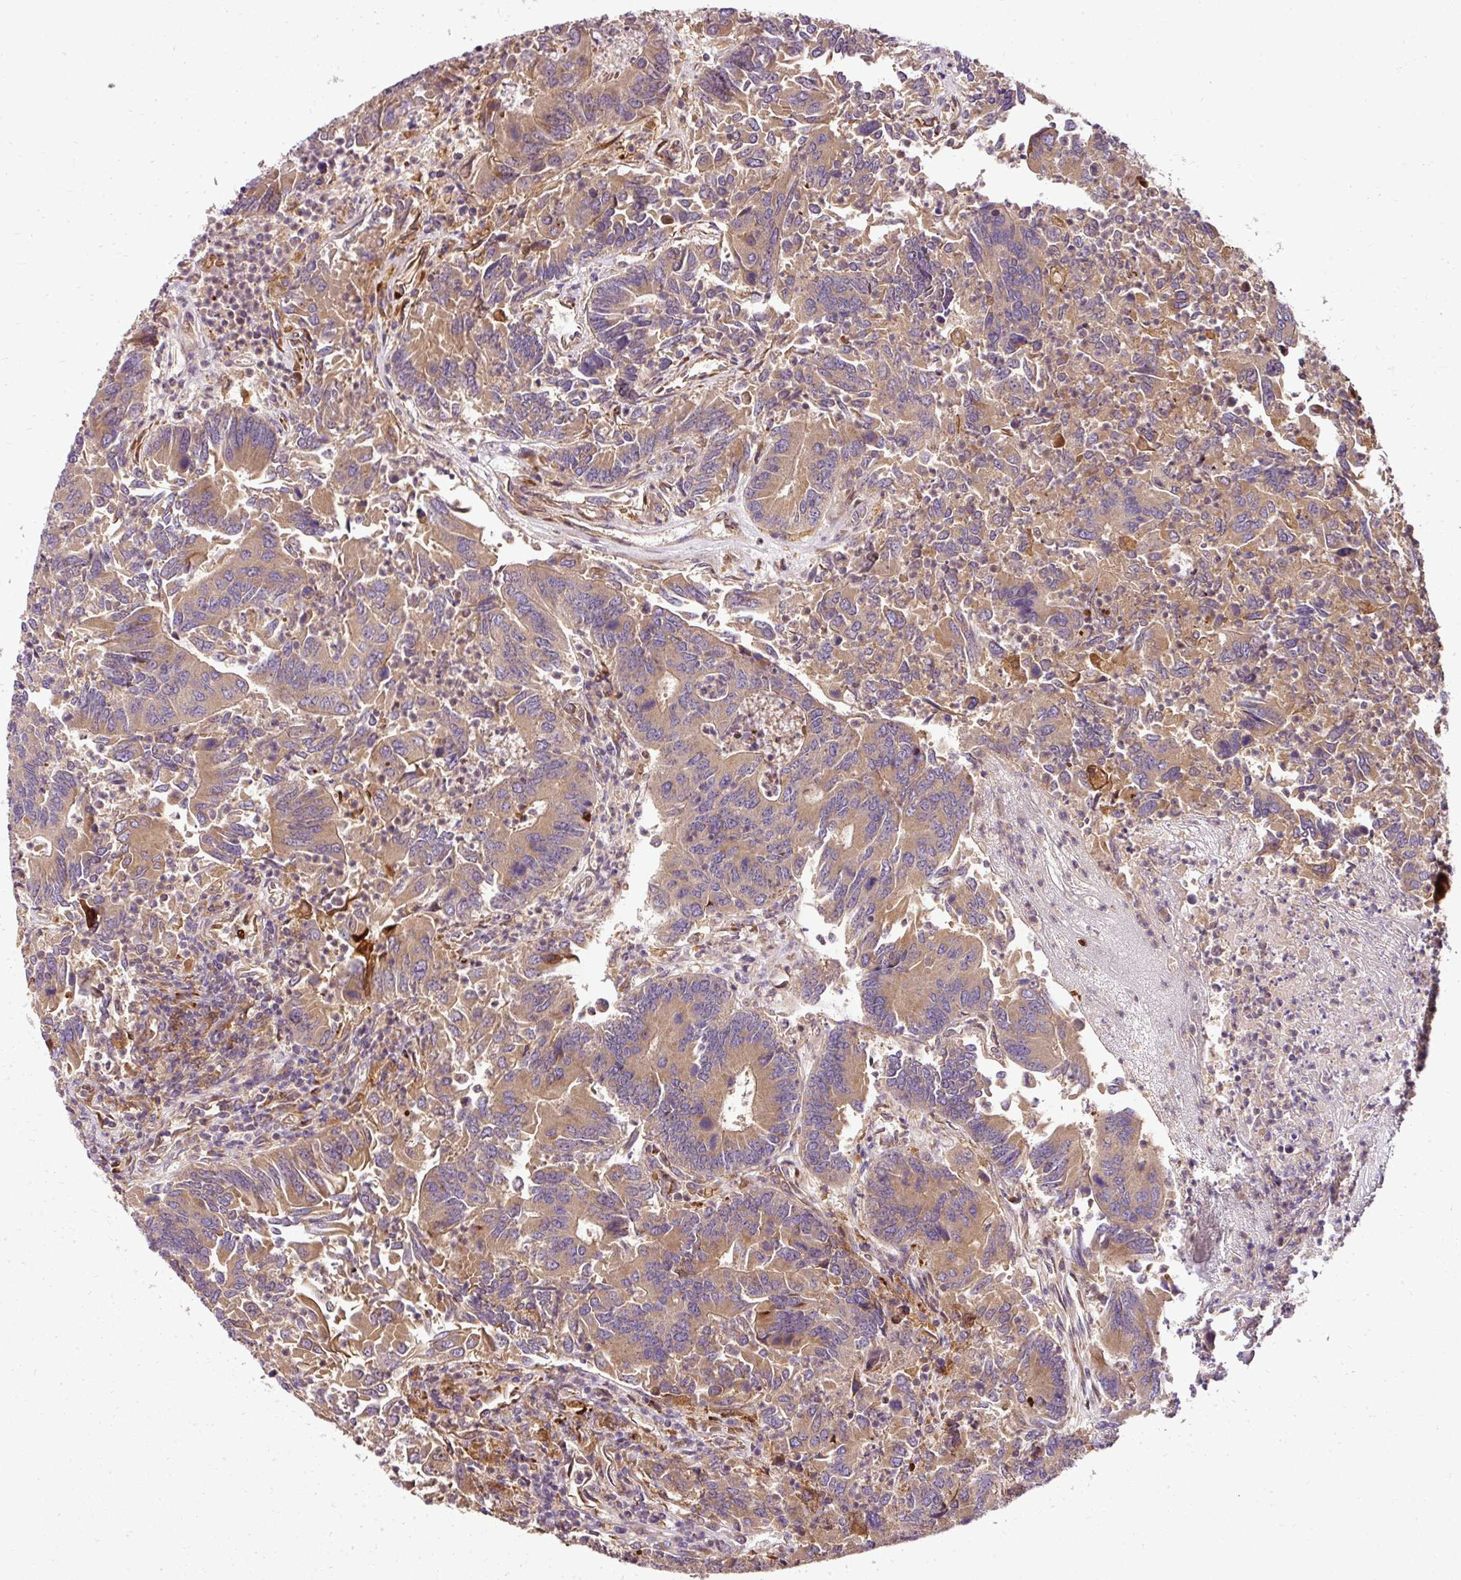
{"staining": {"intensity": "moderate", "quantity": ">75%", "location": "cytoplasmic/membranous"}, "tissue": "colorectal cancer", "cell_type": "Tumor cells", "image_type": "cancer", "snomed": [{"axis": "morphology", "description": "Adenocarcinoma, NOS"}, {"axis": "topography", "description": "Colon"}], "caption": "Human adenocarcinoma (colorectal) stained with a protein marker reveals moderate staining in tumor cells.", "gene": "NAPA", "patient": {"sex": "female", "age": 67}}